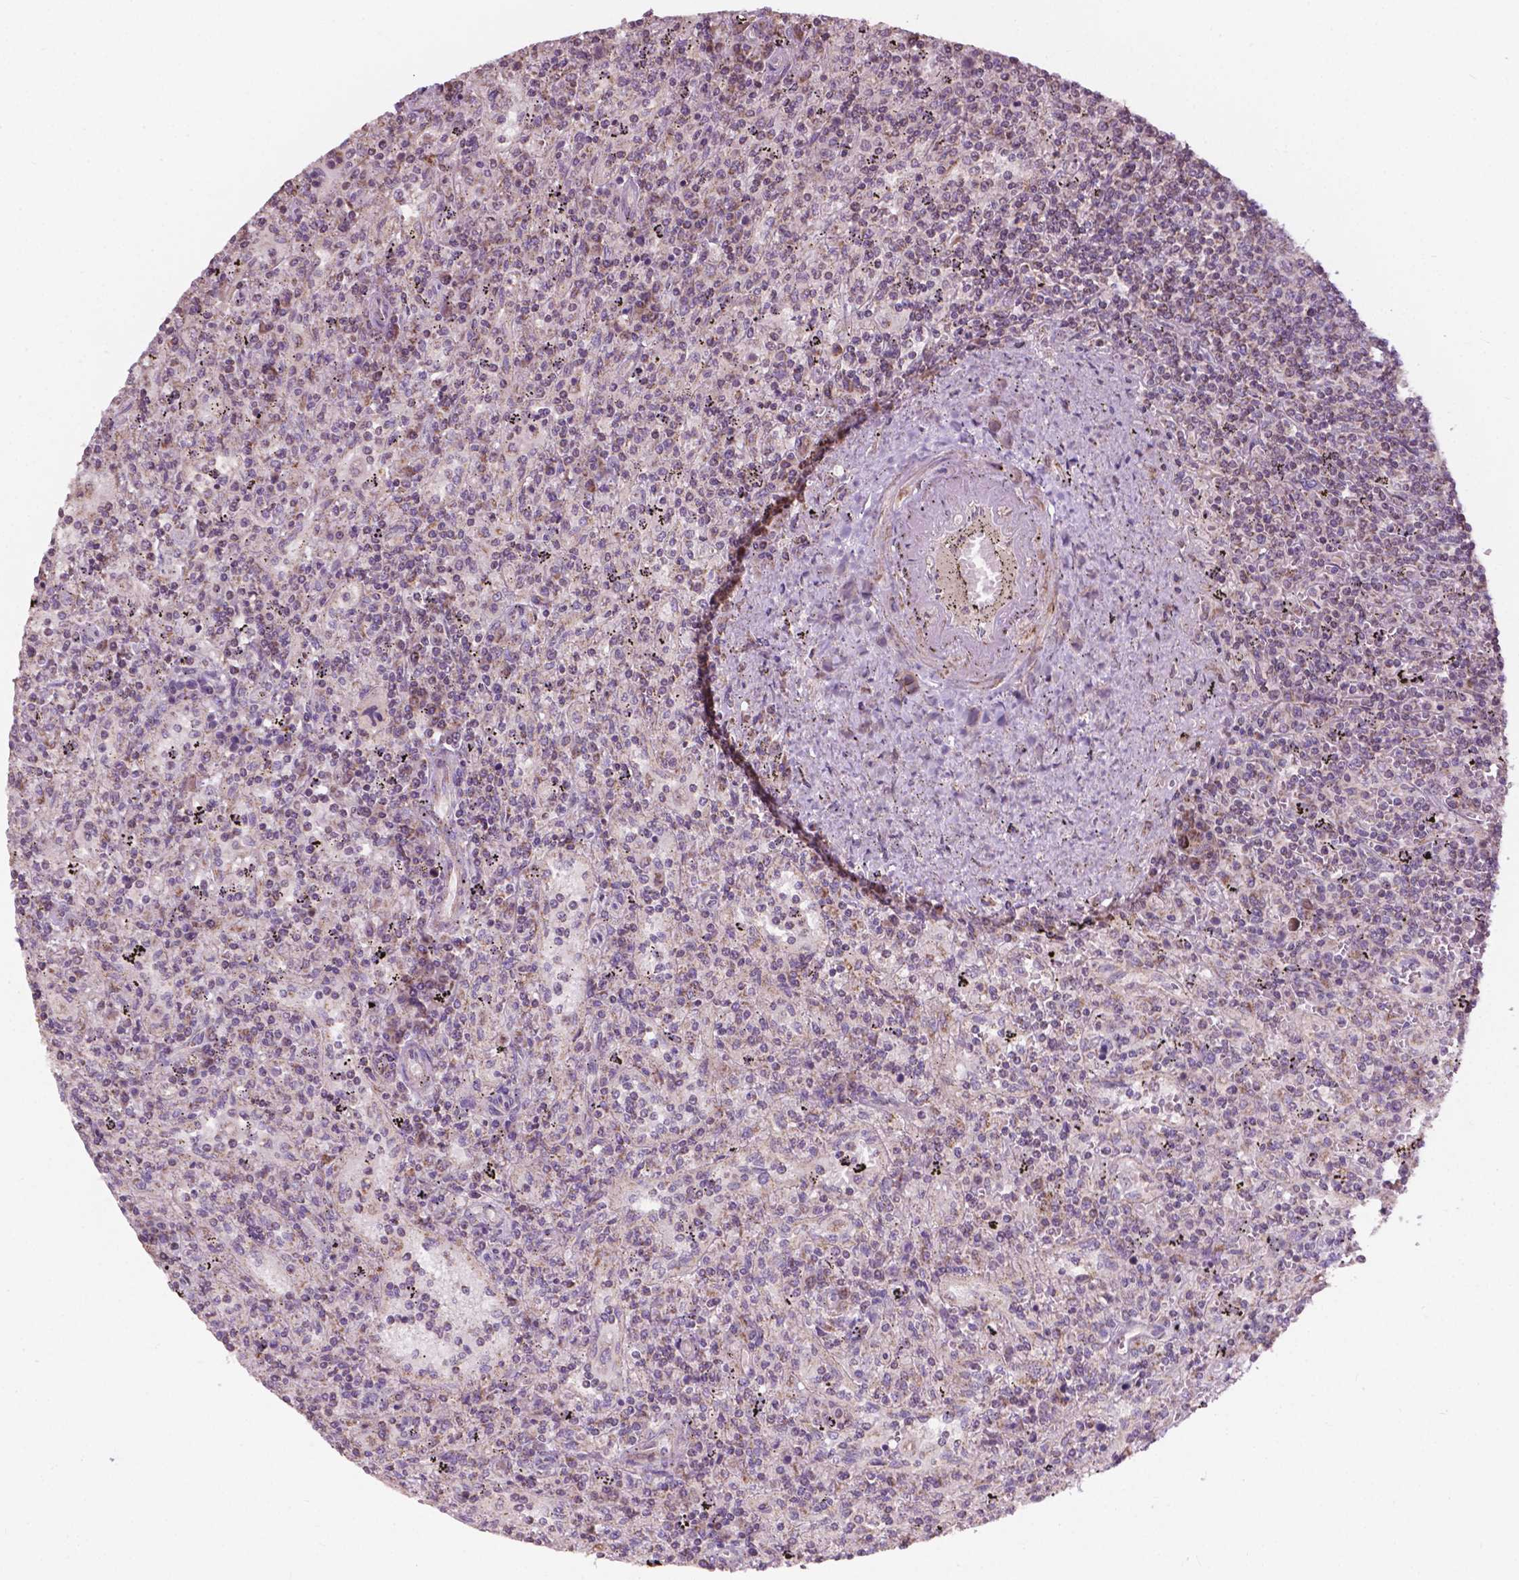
{"staining": {"intensity": "negative", "quantity": "none", "location": "none"}, "tissue": "lymphoma", "cell_type": "Tumor cells", "image_type": "cancer", "snomed": [{"axis": "morphology", "description": "Malignant lymphoma, non-Hodgkin's type, Low grade"}, {"axis": "topography", "description": "Spleen"}], "caption": "High power microscopy photomicrograph of an immunohistochemistry (IHC) histopathology image of low-grade malignant lymphoma, non-Hodgkin's type, revealing no significant positivity in tumor cells.", "gene": "NDUFA10", "patient": {"sex": "male", "age": 62}}